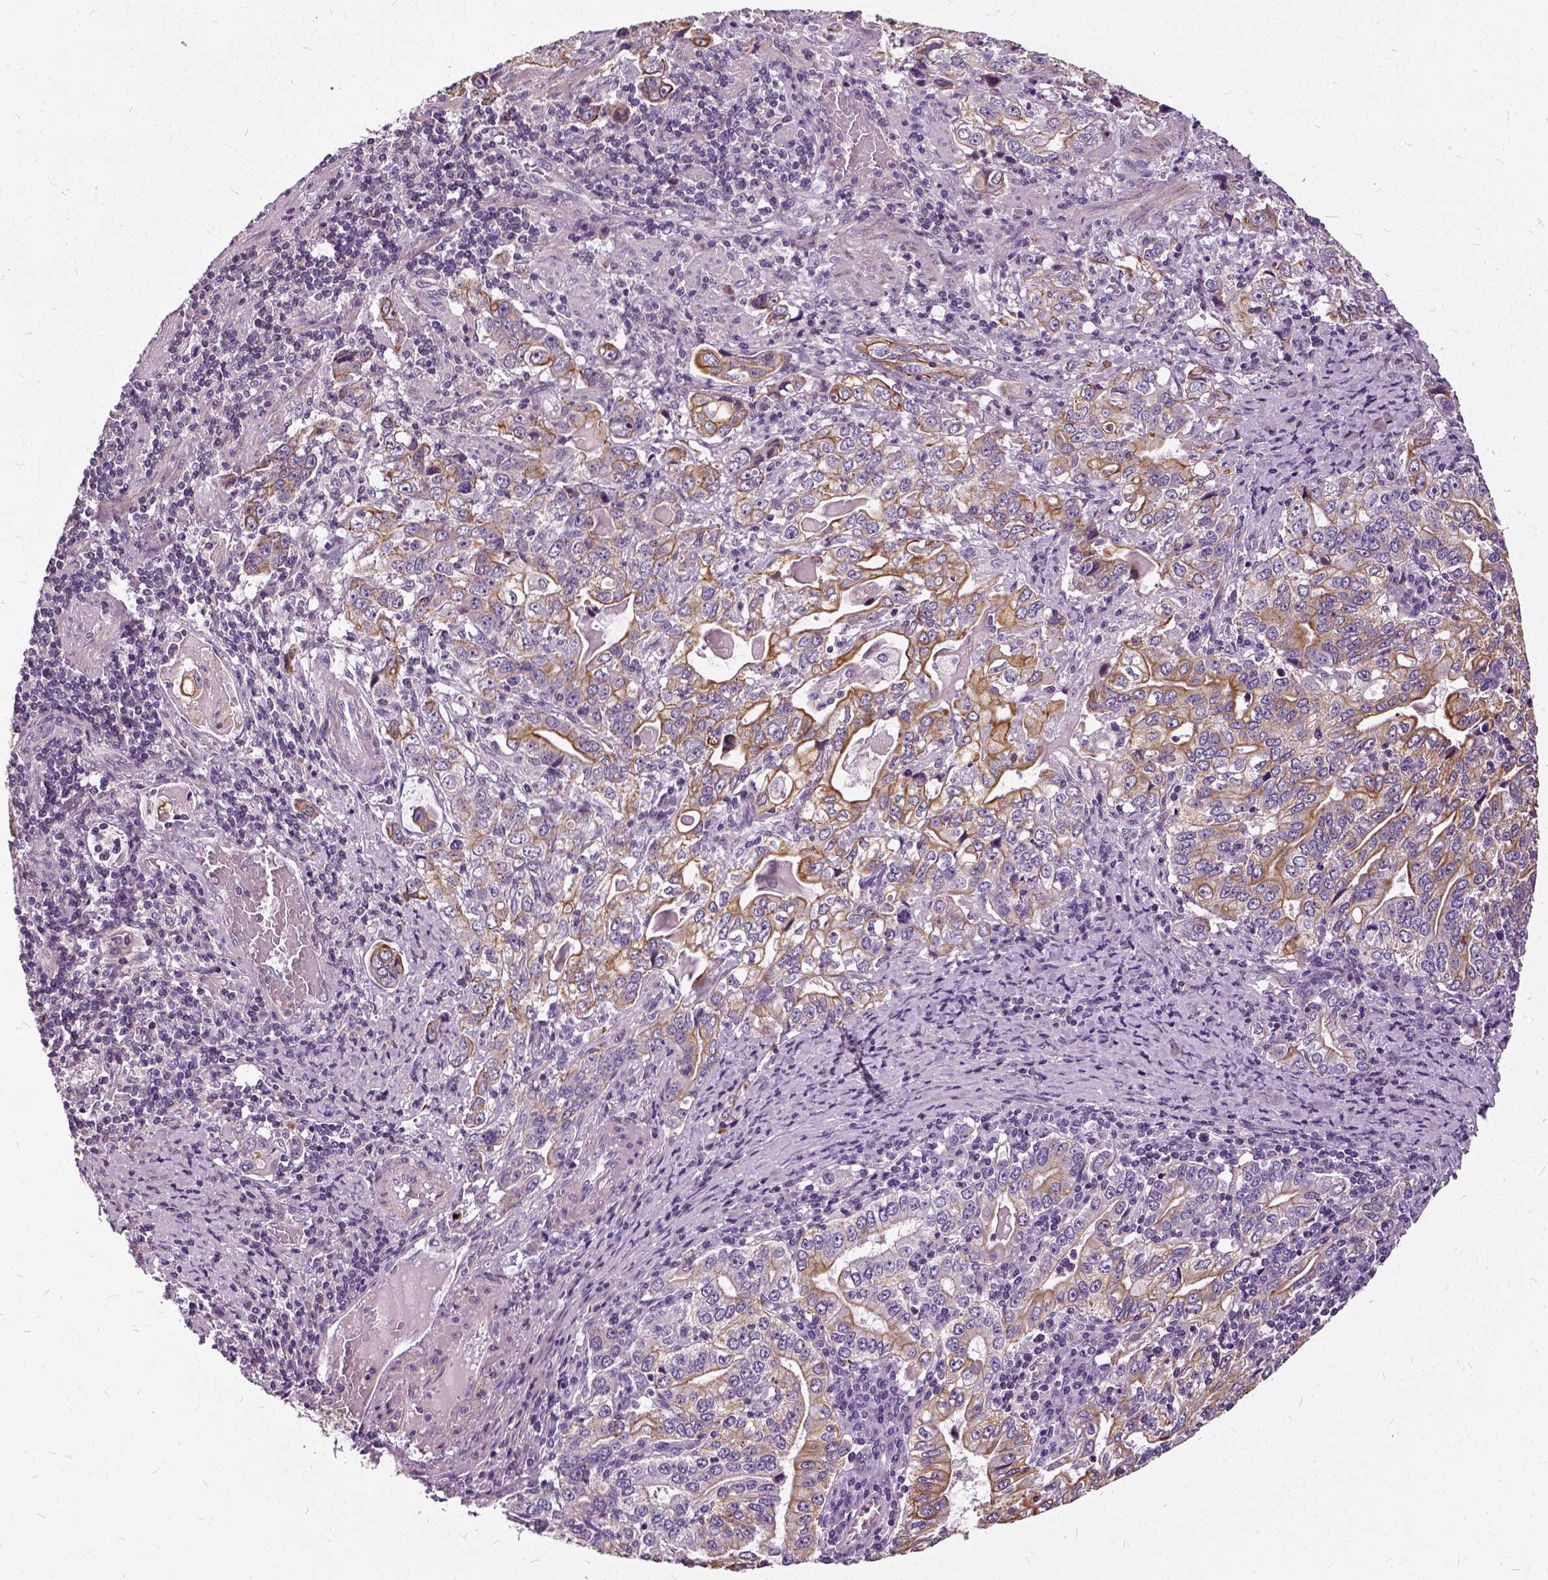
{"staining": {"intensity": "moderate", "quantity": "25%-75%", "location": "cytoplasmic/membranous"}, "tissue": "stomach cancer", "cell_type": "Tumor cells", "image_type": "cancer", "snomed": [{"axis": "morphology", "description": "Adenocarcinoma, NOS"}, {"axis": "topography", "description": "Stomach, lower"}], "caption": "Brown immunohistochemical staining in human stomach cancer (adenocarcinoma) shows moderate cytoplasmic/membranous expression in about 25%-75% of tumor cells.", "gene": "ILRUN", "patient": {"sex": "female", "age": 72}}